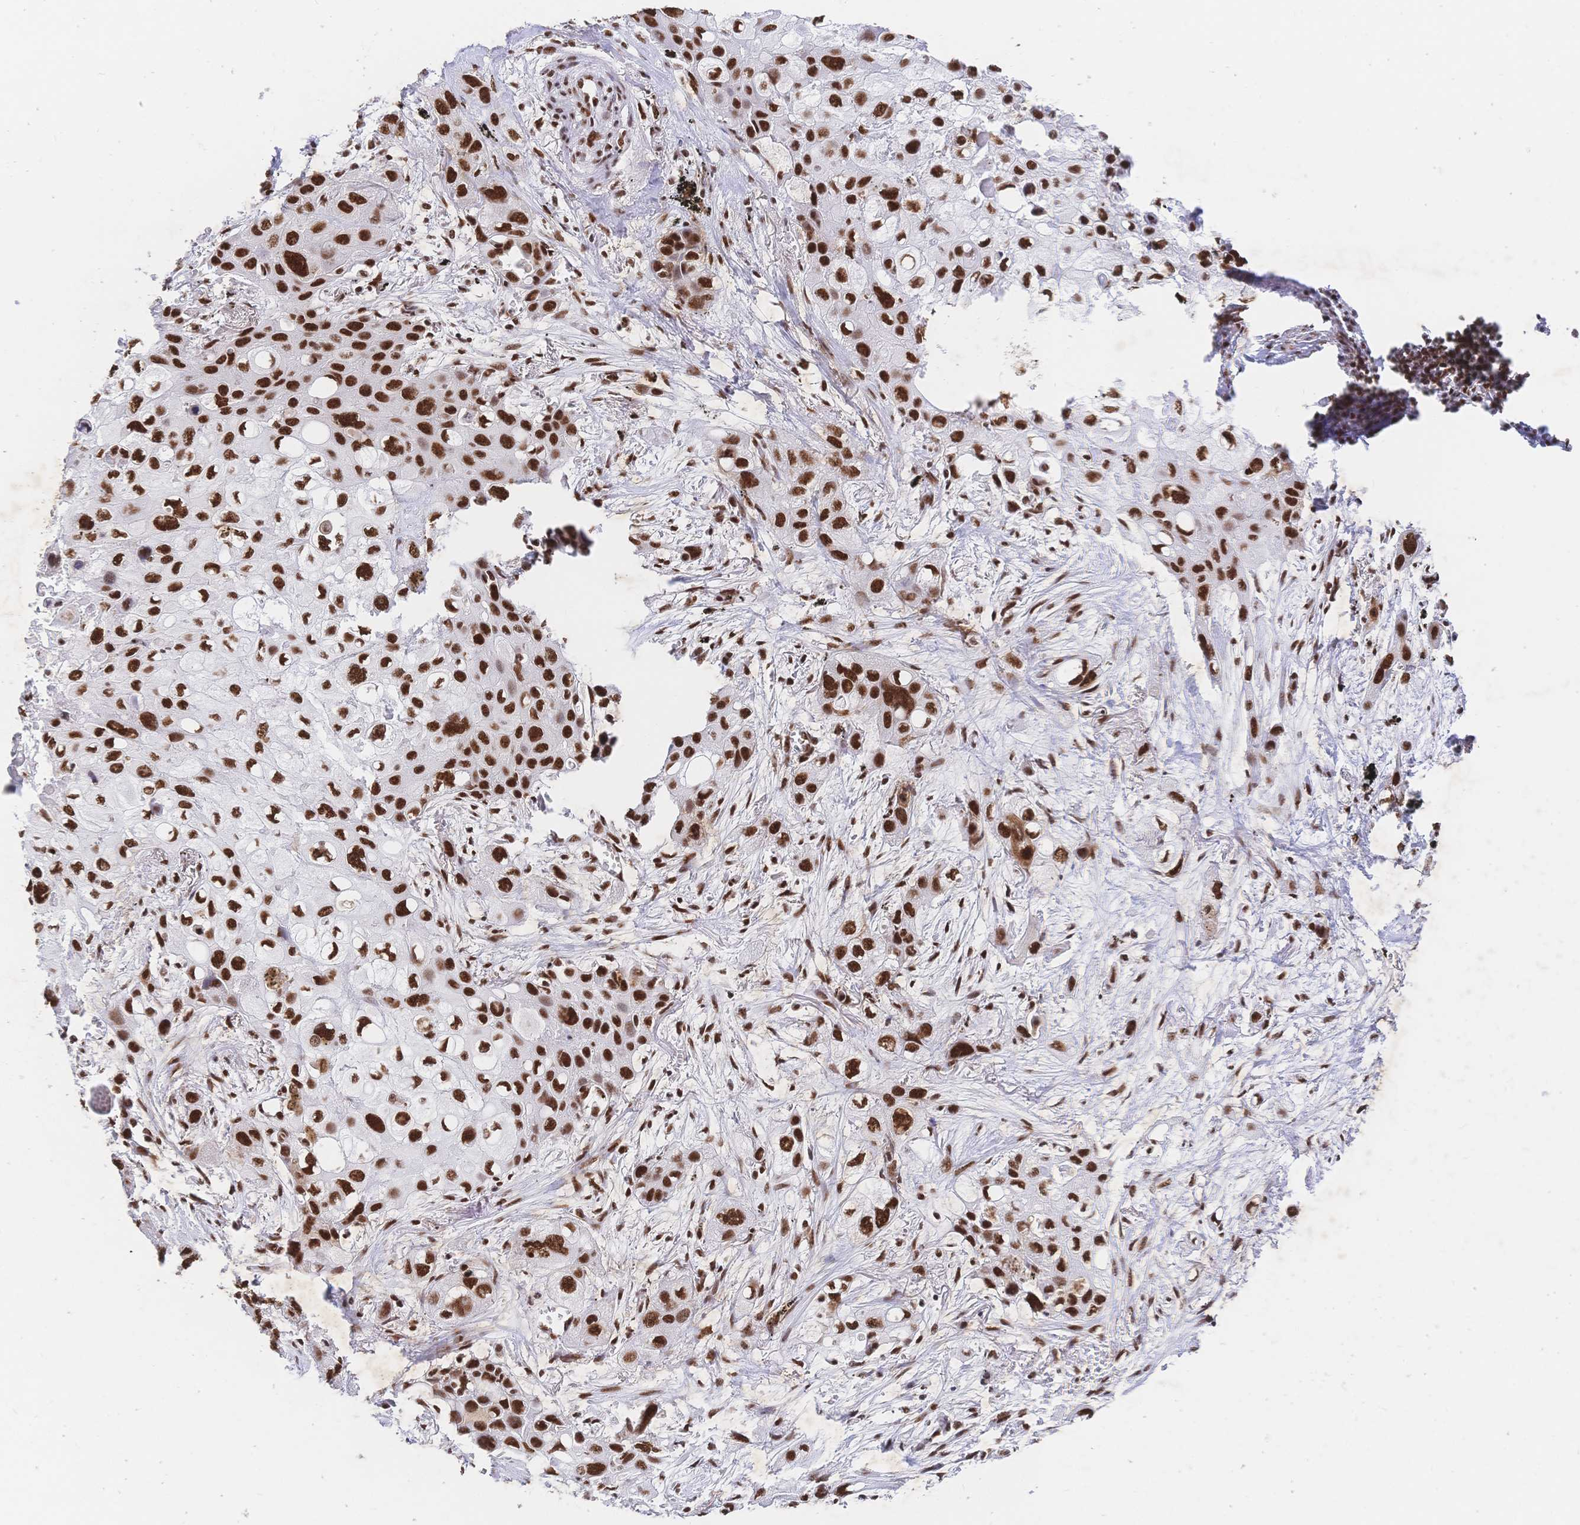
{"staining": {"intensity": "strong", "quantity": ">75%", "location": "nuclear"}, "tissue": "lung cancer", "cell_type": "Tumor cells", "image_type": "cancer", "snomed": [{"axis": "morphology", "description": "Squamous cell carcinoma, NOS"}, {"axis": "morphology", "description": "Squamous cell carcinoma, metastatic, NOS"}, {"axis": "topography", "description": "Lung"}], "caption": "Approximately >75% of tumor cells in lung cancer reveal strong nuclear protein expression as visualized by brown immunohistochemical staining.", "gene": "SRSF1", "patient": {"sex": "male", "age": 59}}